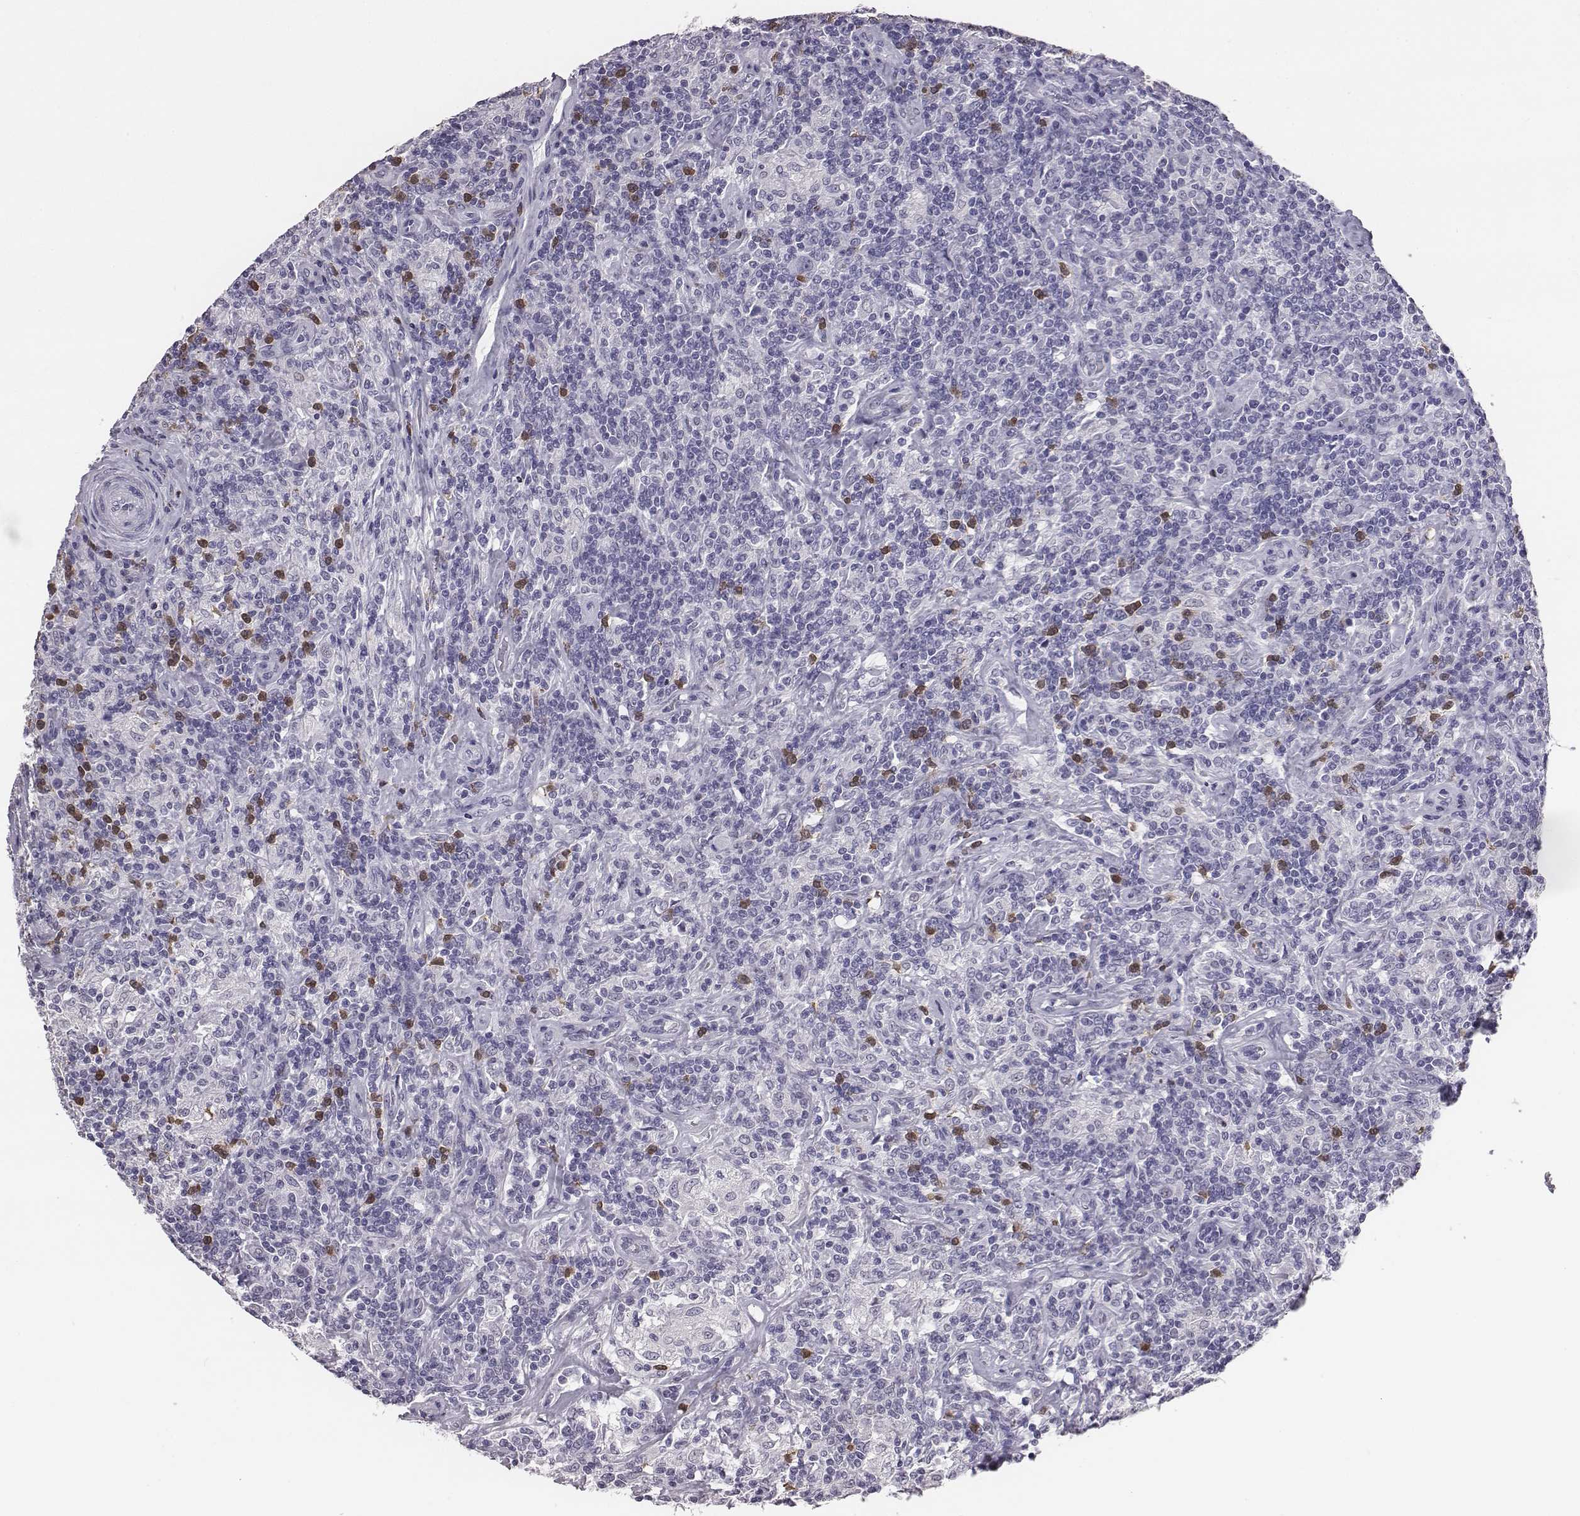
{"staining": {"intensity": "negative", "quantity": "none", "location": "none"}, "tissue": "lymphoma", "cell_type": "Tumor cells", "image_type": "cancer", "snomed": [{"axis": "morphology", "description": "Hodgkin's disease, NOS"}, {"axis": "topography", "description": "Lymph node"}], "caption": "IHC image of neoplastic tissue: human lymphoma stained with DAB exhibits no significant protein positivity in tumor cells.", "gene": "ACOD1", "patient": {"sex": "male", "age": 70}}